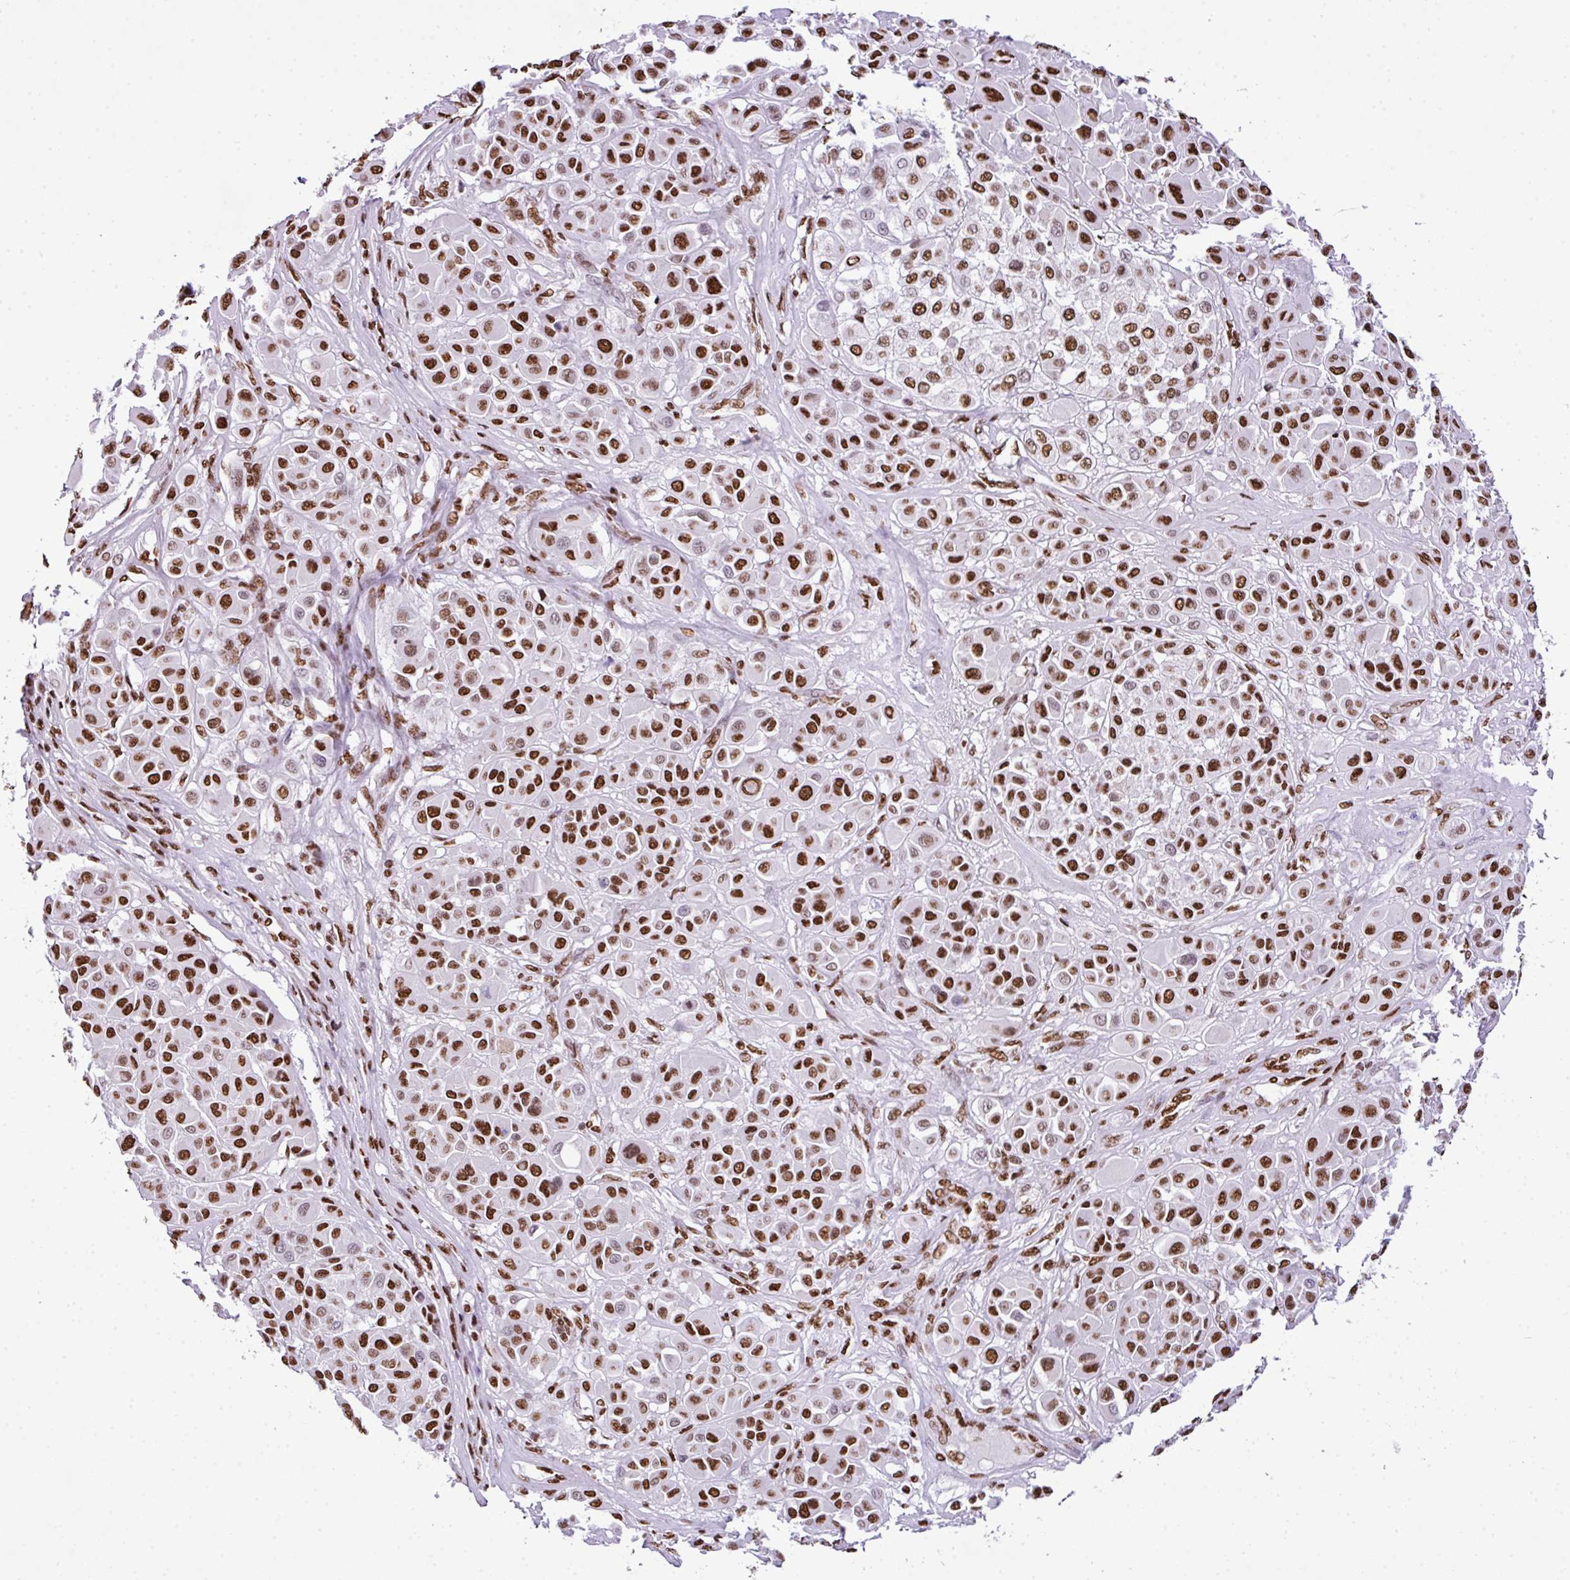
{"staining": {"intensity": "moderate", "quantity": ">75%", "location": "nuclear"}, "tissue": "melanoma", "cell_type": "Tumor cells", "image_type": "cancer", "snomed": [{"axis": "morphology", "description": "Malignant melanoma, Metastatic site"}, {"axis": "topography", "description": "Soft tissue"}], "caption": "A high-resolution micrograph shows immunohistochemistry staining of melanoma, which reveals moderate nuclear positivity in approximately >75% of tumor cells.", "gene": "RARG", "patient": {"sex": "male", "age": 41}}